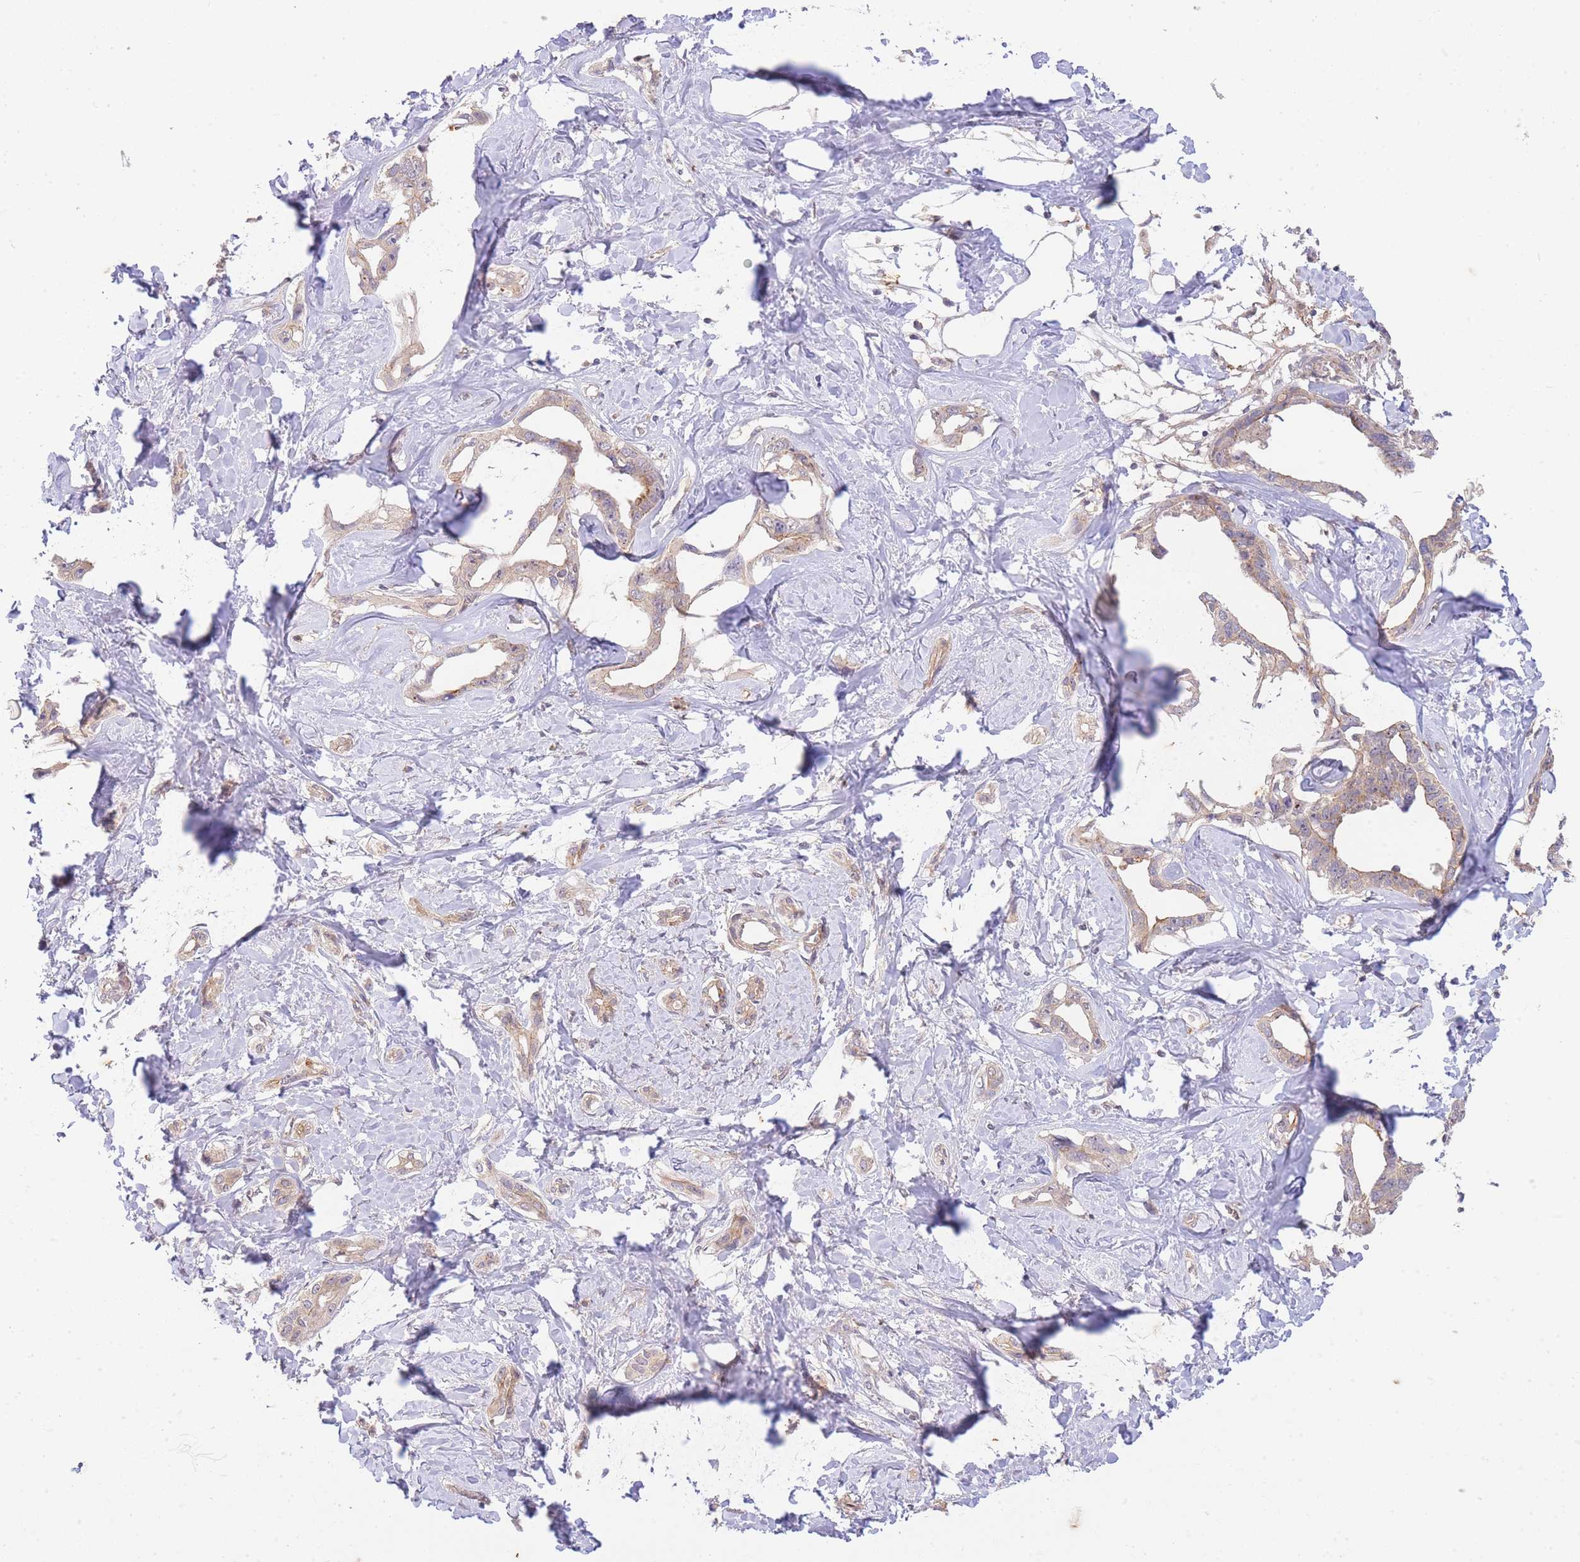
{"staining": {"intensity": "weak", "quantity": ">75%", "location": "cytoplasmic/membranous"}, "tissue": "liver cancer", "cell_type": "Tumor cells", "image_type": "cancer", "snomed": [{"axis": "morphology", "description": "Cholangiocarcinoma"}, {"axis": "topography", "description": "Liver"}], "caption": "Weak cytoplasmic/membranous expression for a protein is seen in about >75% of tumor cells of liver cholangiocarcinoma using immunohistochemistry.", "gene": "ST8SIA4", "patient": {"sex": "male", "age": 59}}